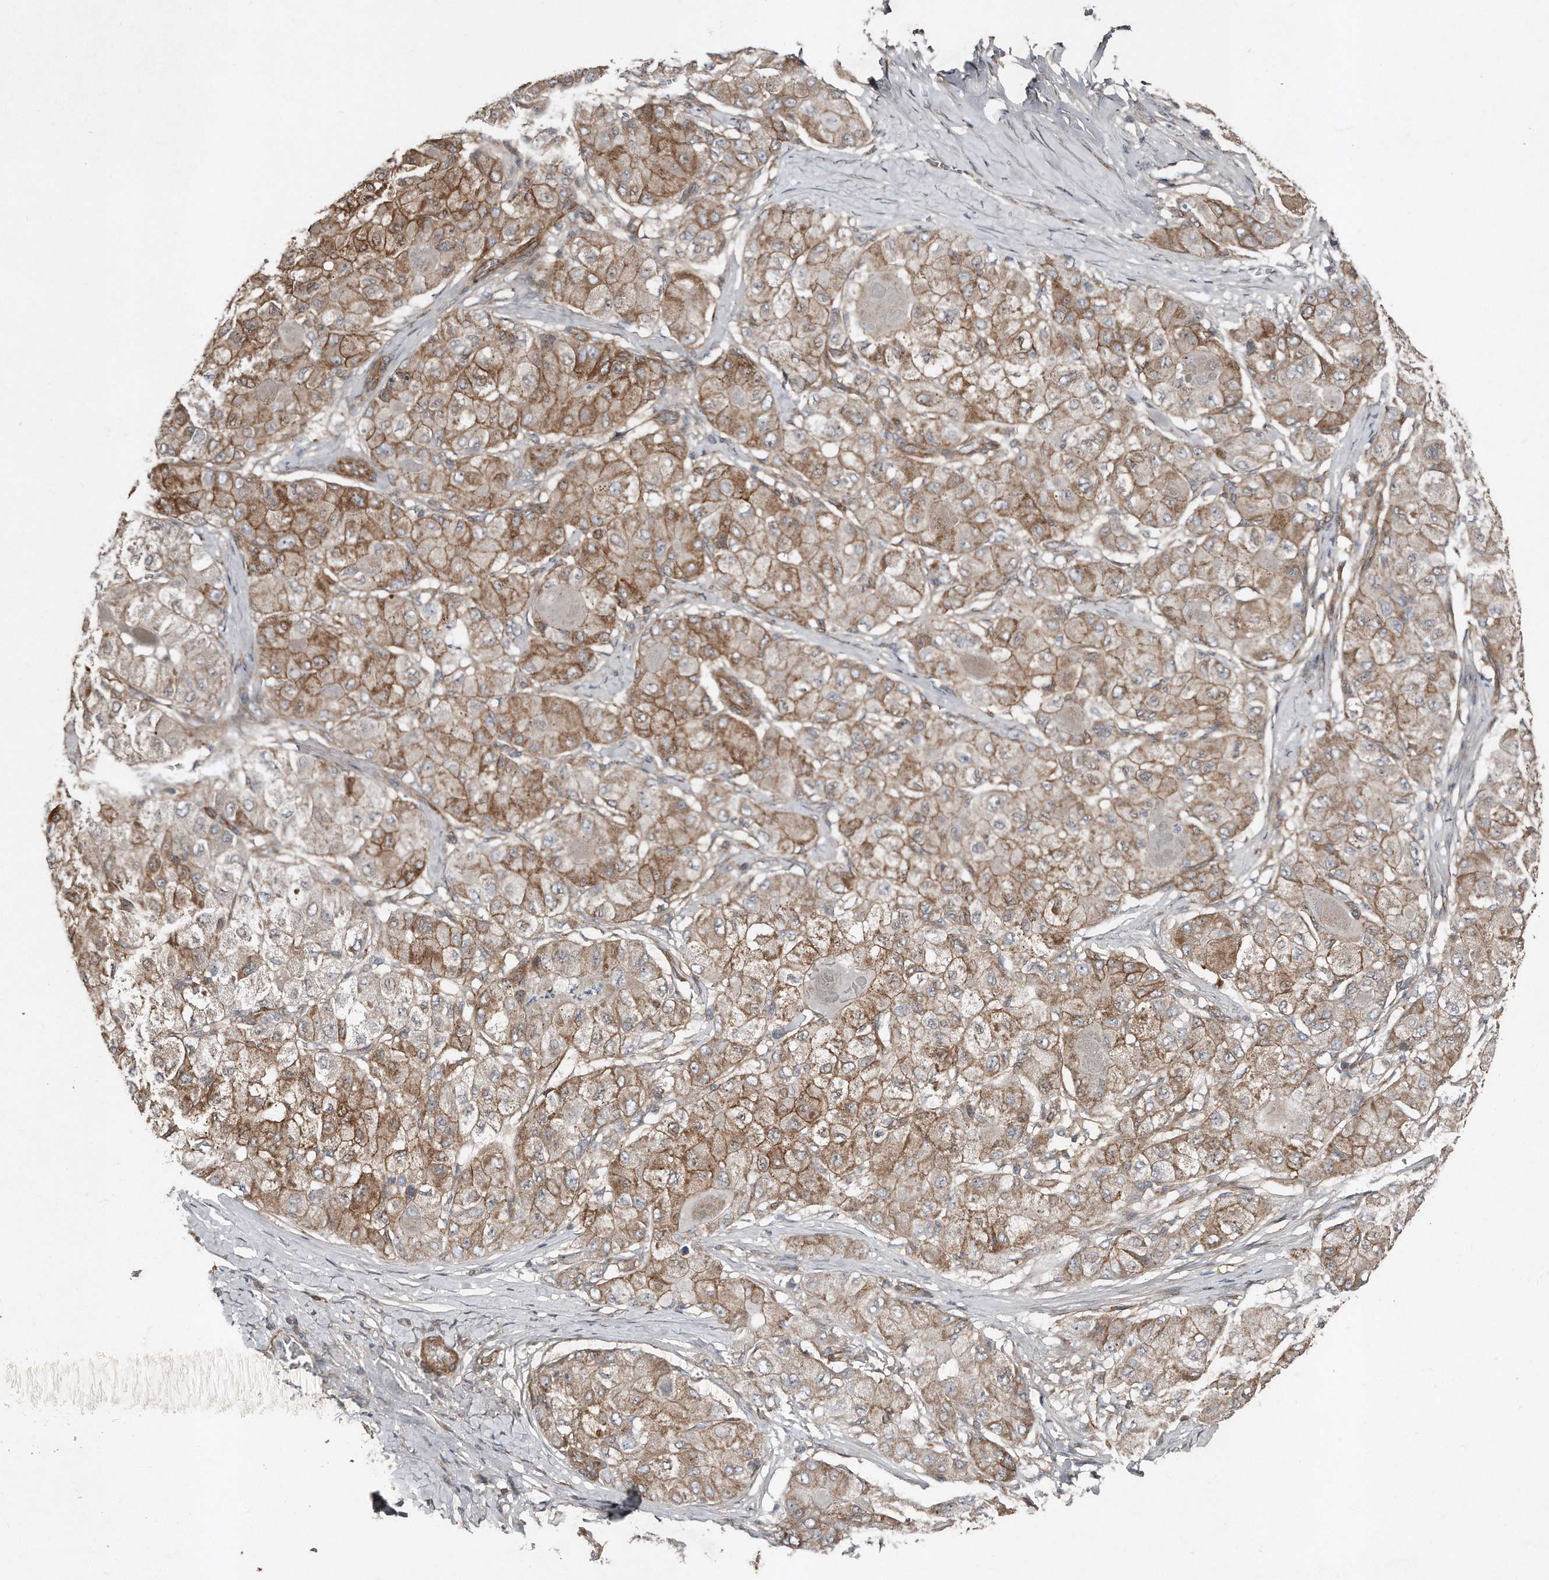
{"staining": {"intensity": "moderate", "quantity": ">75%", "location": "cytoplasmic/membranous"}, "tissue": "liver cancer", "cell_type": "Tumor cells", "image_type": "cancer", "snomed": [{"axis": "morphology", "description": "Carcinoma, Hepatocellular, NOS"}, {"axis": "topography", "description": "Liver"}], "caption": "Liver hepatocellular carcinoma was stained to show a protein in brown. There is medium levels of moderate cytoplasmic/membranous expression in about >75% of tumor cells.", "gene": "SNAP47", "patient": {"sex": "male", "age": 80}}